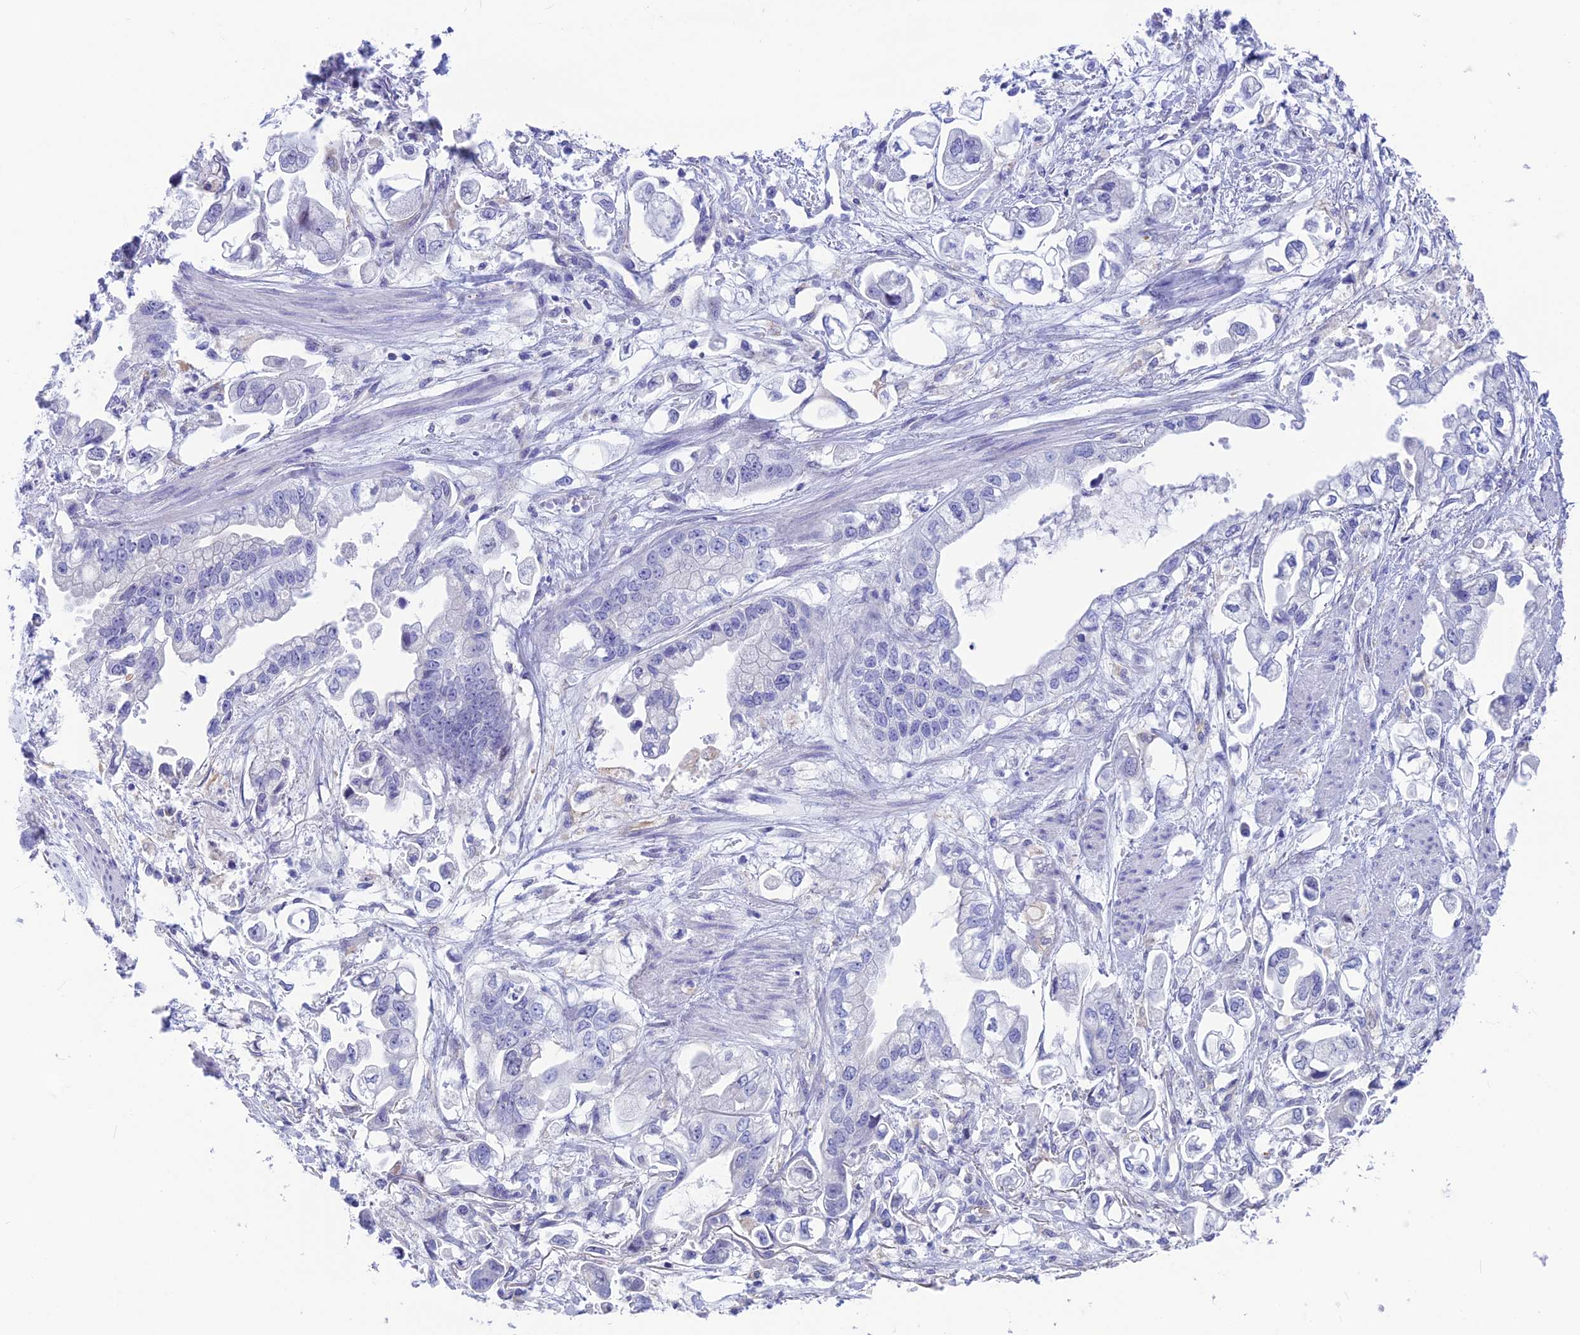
{"staining": {"intensity": "negative", "quantity": "none", "location": "none"}, "tissue": "stomach cancer", "cell_type": "Tumor cells", "image_type": "cancer", "snomed": [{"axis": "morphology", "description": "Adenocarcinoma, NOS"}, {"axis": "topography", "description": "Stomach"}], "caption": "A high-resolution micrograph shows immunohistochemistry (IHC) staining of adenocarcinoma (stomach), which exhibits no significant staining in tumor cells.", "gene": "GNGT2", "patient": {"sex": "male", "age": 62}}